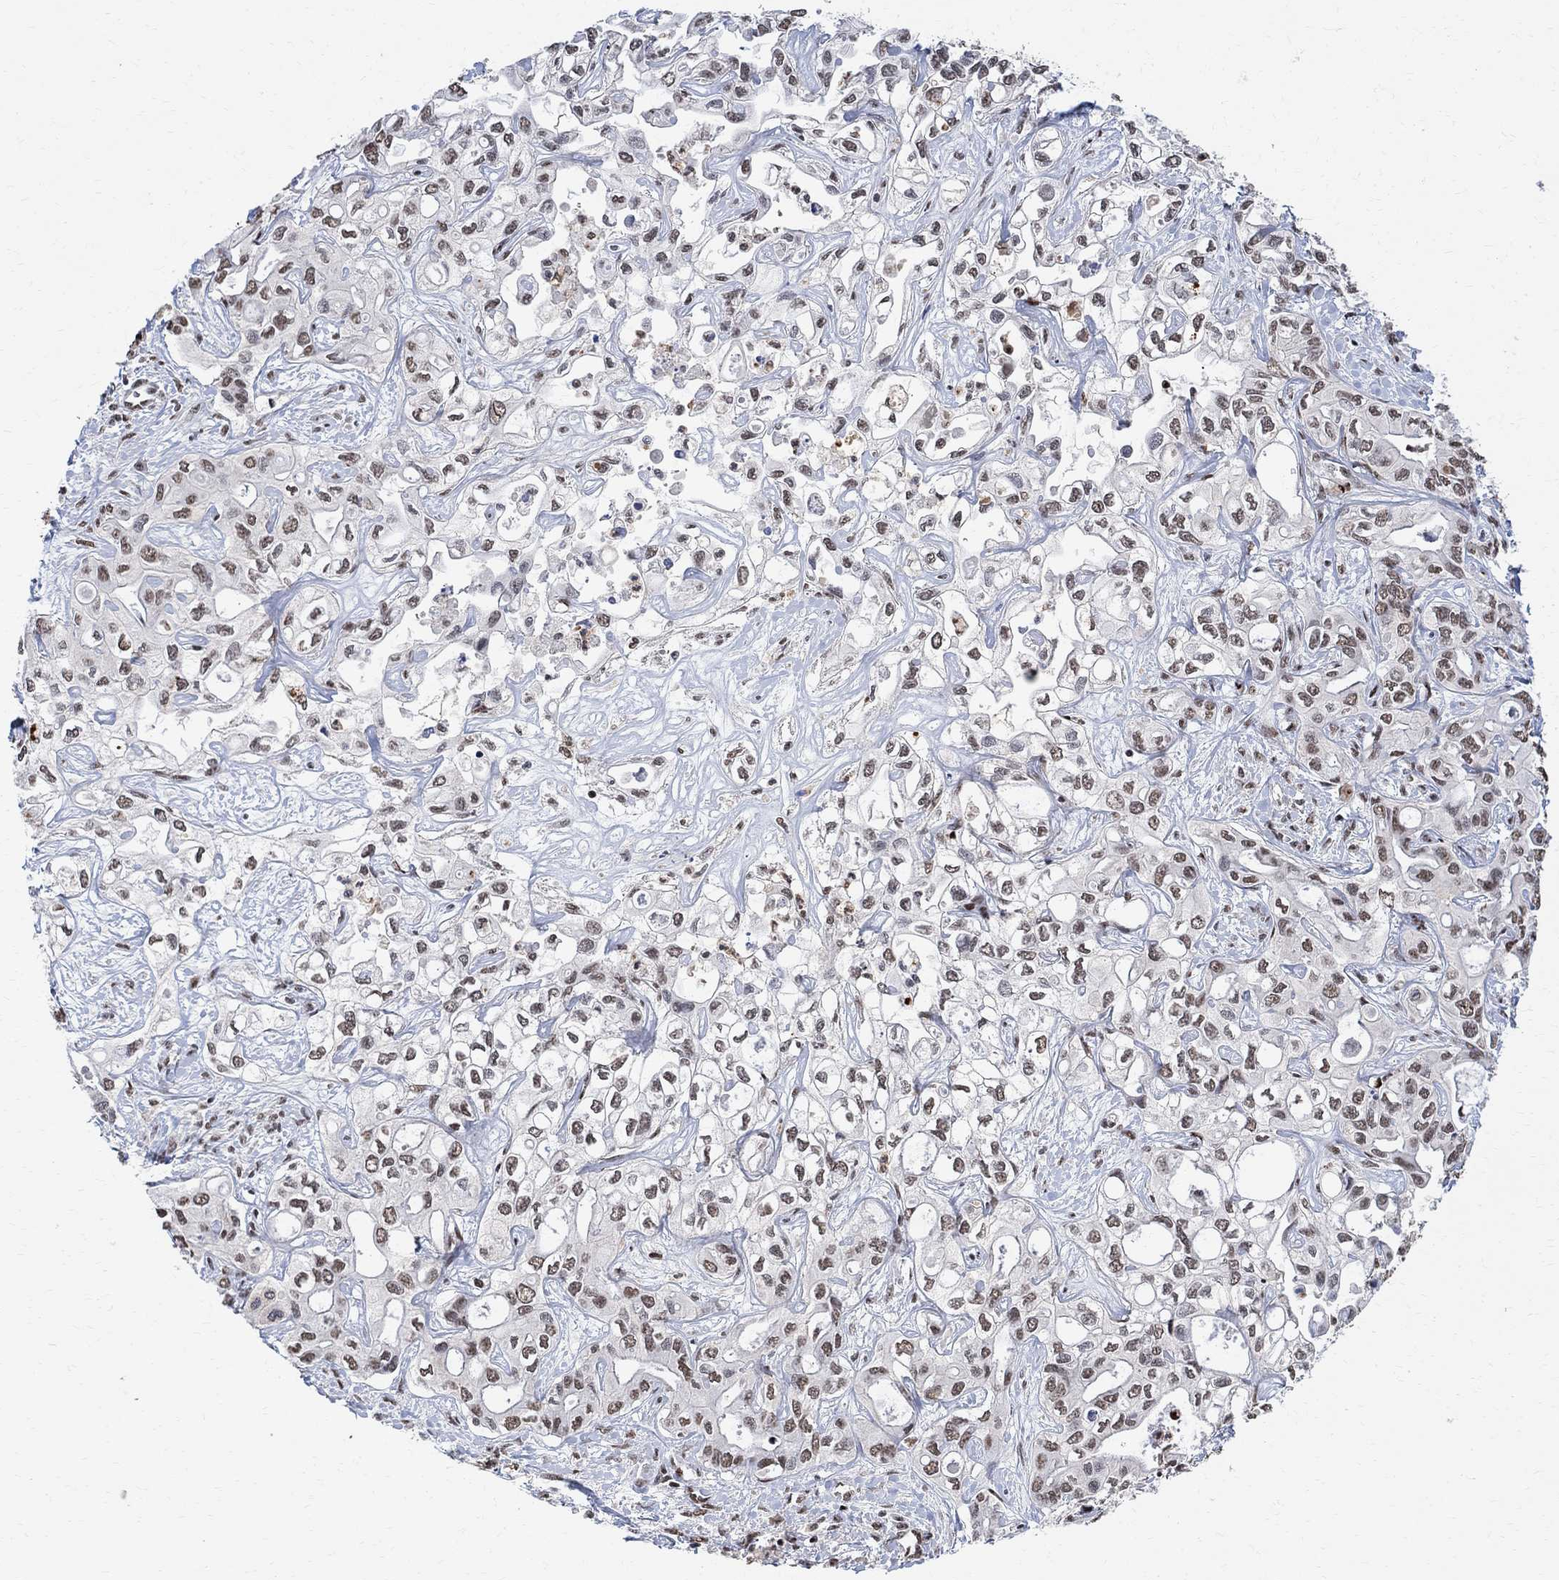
{"staining": {"intensity": "weak", "quantity": ">75%", "location": "nuclear"}, "tissue": "liver cancer", "cell_type": "Tumor cells", "image_type": "cancer", "snomed": [{"axis": "morphology", "description": "Cholangiocarcinoma"}, {"axis": "topography", "description": "Liver"}], "caption": "Liver cancer stained with immunohistochemistry demonstrates weak nuclear positivity in approximately >75% of tumor cells. Using DAB (brown) and hematoxylin (blue) stains, captured at high magnification using brightfield microscopy.", "gene": "E4F1", "patient": {"sex": "female", "age": 64}}